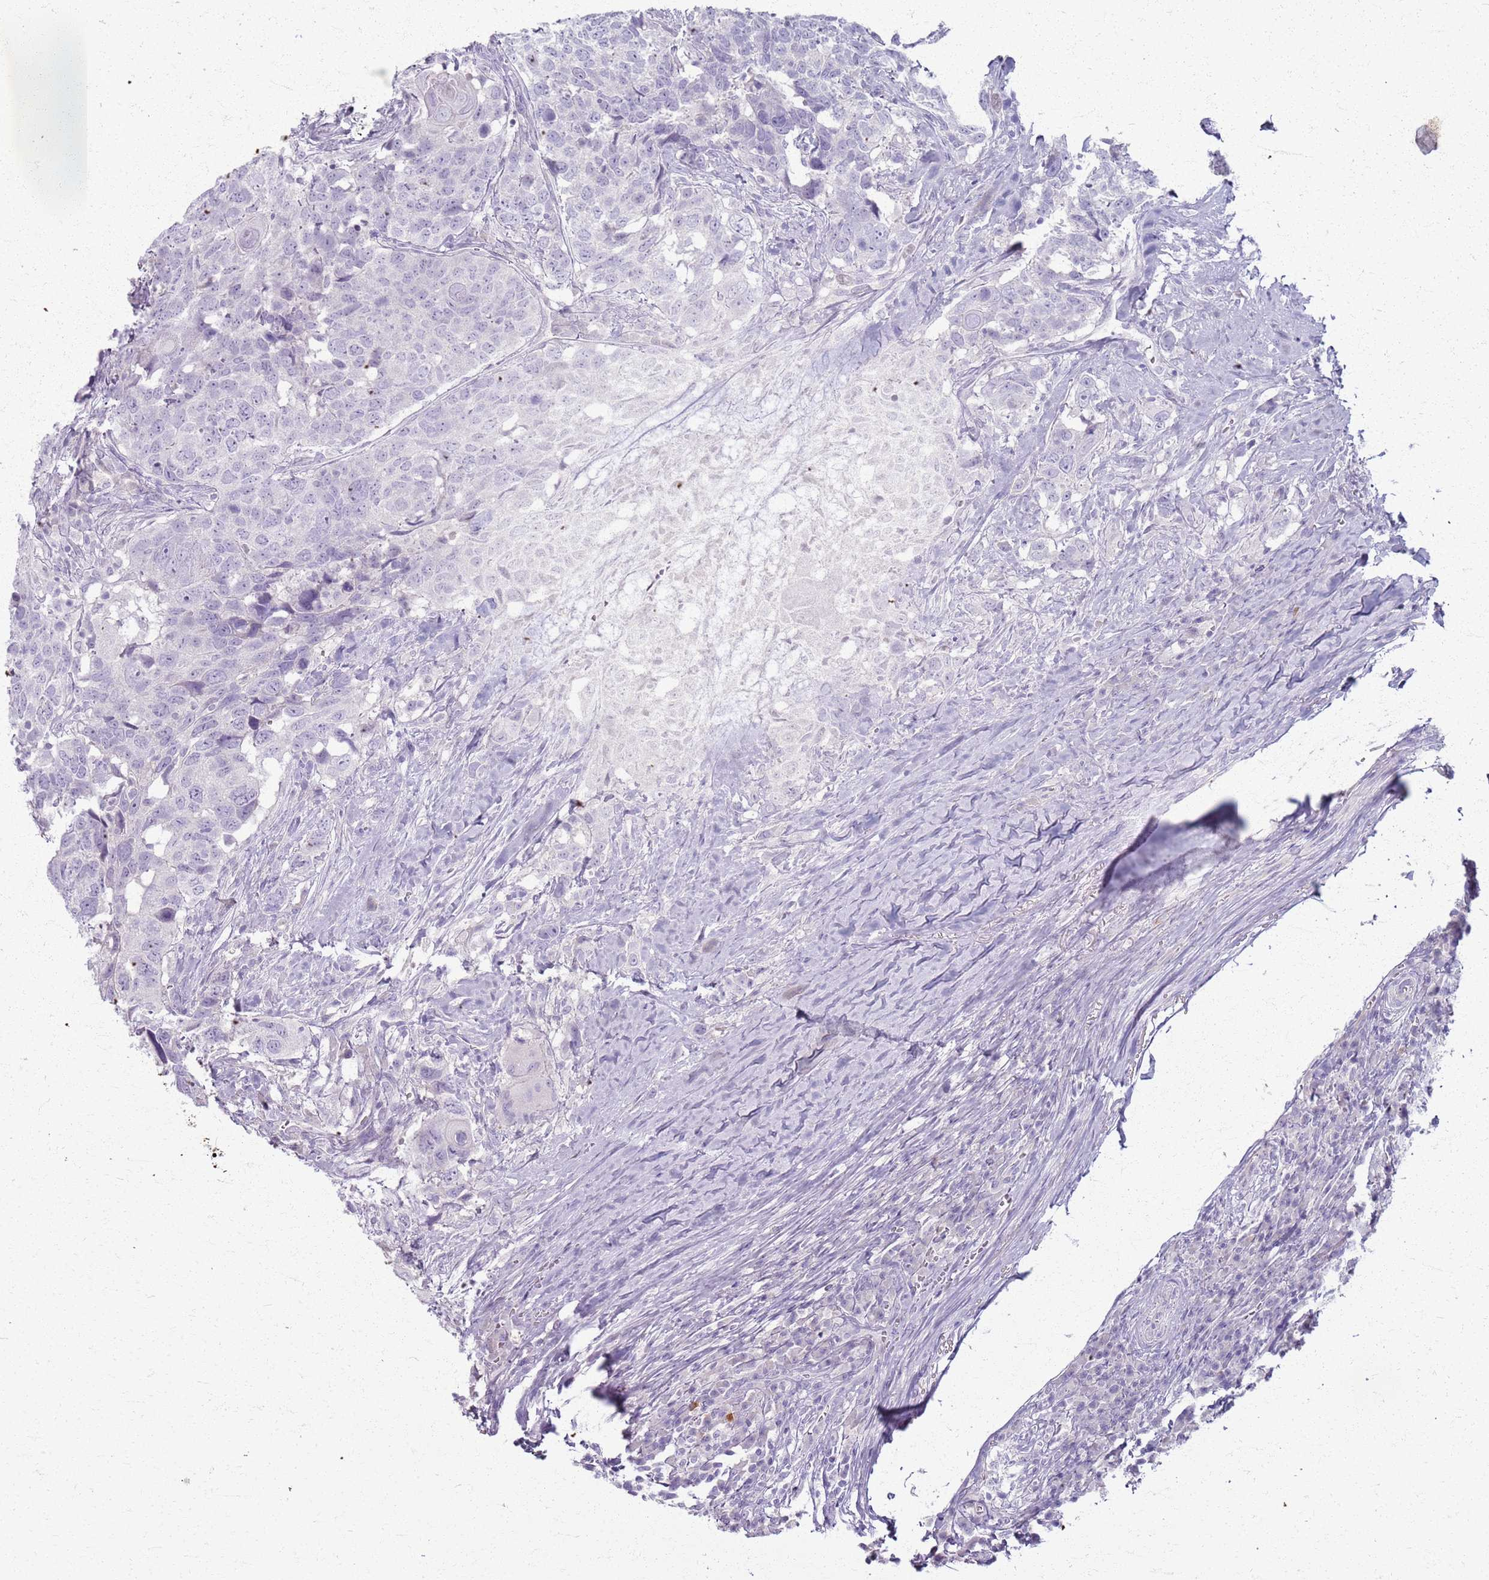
{"staining": {"intensity": "negative", "quantity": "none", "location": "none"}, "tissue": "head and neck cancer", "cell_type": "Tumor cells", "image_type": "cancer", "snomed": [{"axis": "morphology", "description": "Normal tissue, NOS"}, {"axis": "morphology", "description": "Squamous cell carcinoma, NOS"}, {"axis": "topography", "description": "Skeletal muscle"}, {"axis": "topography", "description": "Vascular tissue"}, {"axis": "topography", "description": "Peripheral nerve tissue"}, {"axis": "topography", "description": "Head-Neck"}], "caption": "IHC photomicrograph of head and neck squamous cell carcinoma stained for a protein (brown), which reveals no staining in tumor cells.", "gene": "CSRP3", "patient": {"sex": "male", "age": 66}}